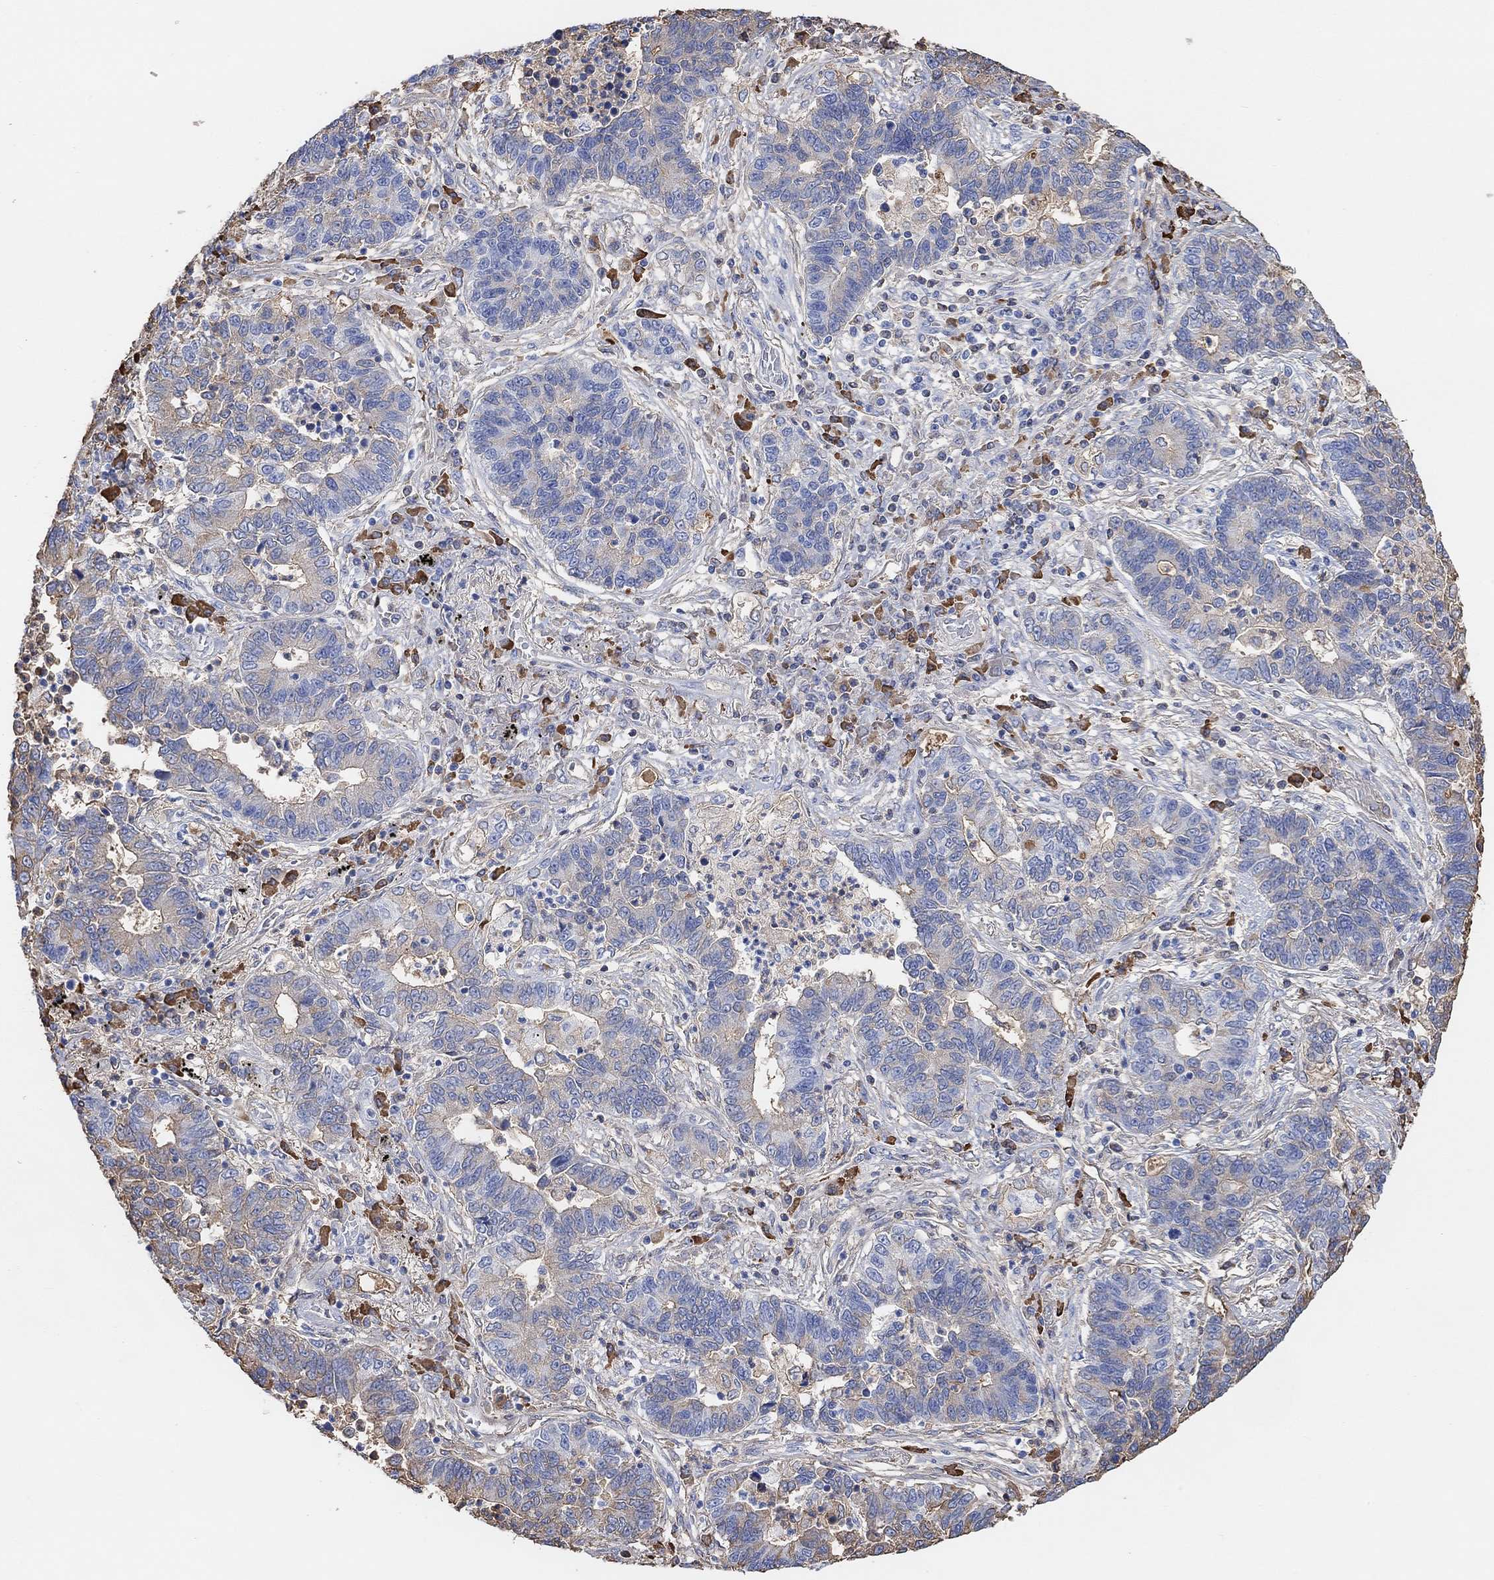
{"staining": {"intensity": "negative", "quantity": "none", "location": "none"}, "tissue": "lung cancer", "cell_type": "Tumor cells", "image_type": "cancer", "snomed": [{"axis": "morphology", "description": "Adenocarcinoma, NOS"}, {"axis": "topography", "description": "Lung"}], "caption": "Histopathology image shows no significant protein staining in tumor cells of adenocarcinoma (lung).", "gene": "MUC1", "patient": {"sex": "female", "age": 57}}